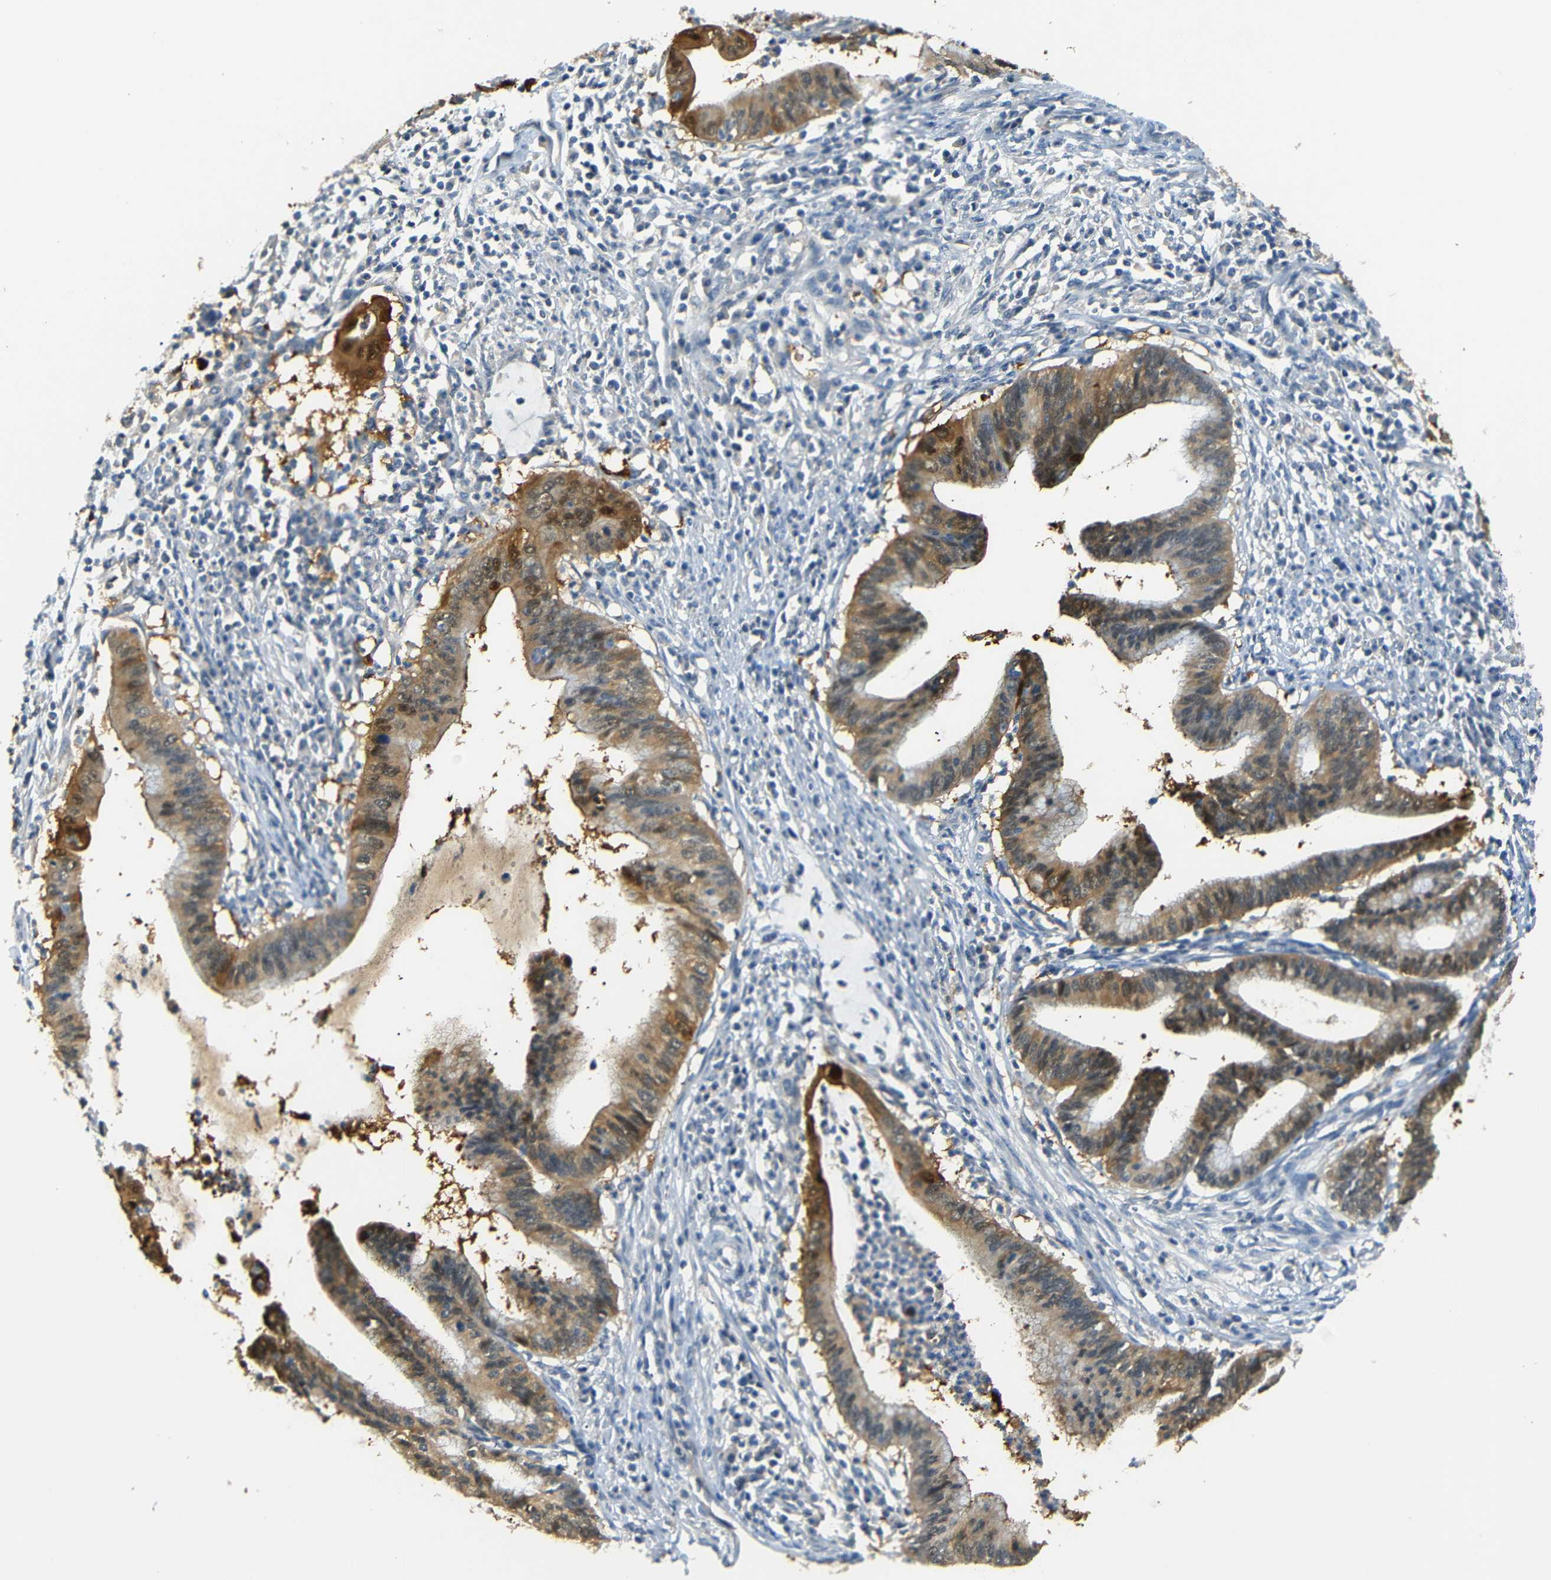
{"staining": {"intensity": "moderate", "quantity": ">75%", "location": "cytoplasmic/membranous,nuclear"}, "tissue": "cervical cancer", "cell_type": "Tumor cells", "image_type": "cancer", "snomed": [{"axis": "morphology", "description": "Adenocarcinoma, NOS"}, {"axis": "topography", "description": "Cervix"}], "caption": "Immunohistochemistry (IHC) photomicrograph of neoplastic tissue: cervical cancer stained using immunohistochemistry (IHC) exhibits medium levels of moderate protein expression localized specifically in the cytoplasmic/membranous and nuclear of tumor cells, appearing as a cytoplasmic/membranous and nuclear brown color.", "gene": "SFN", "patient": {"sex": "female", "age": 36}}